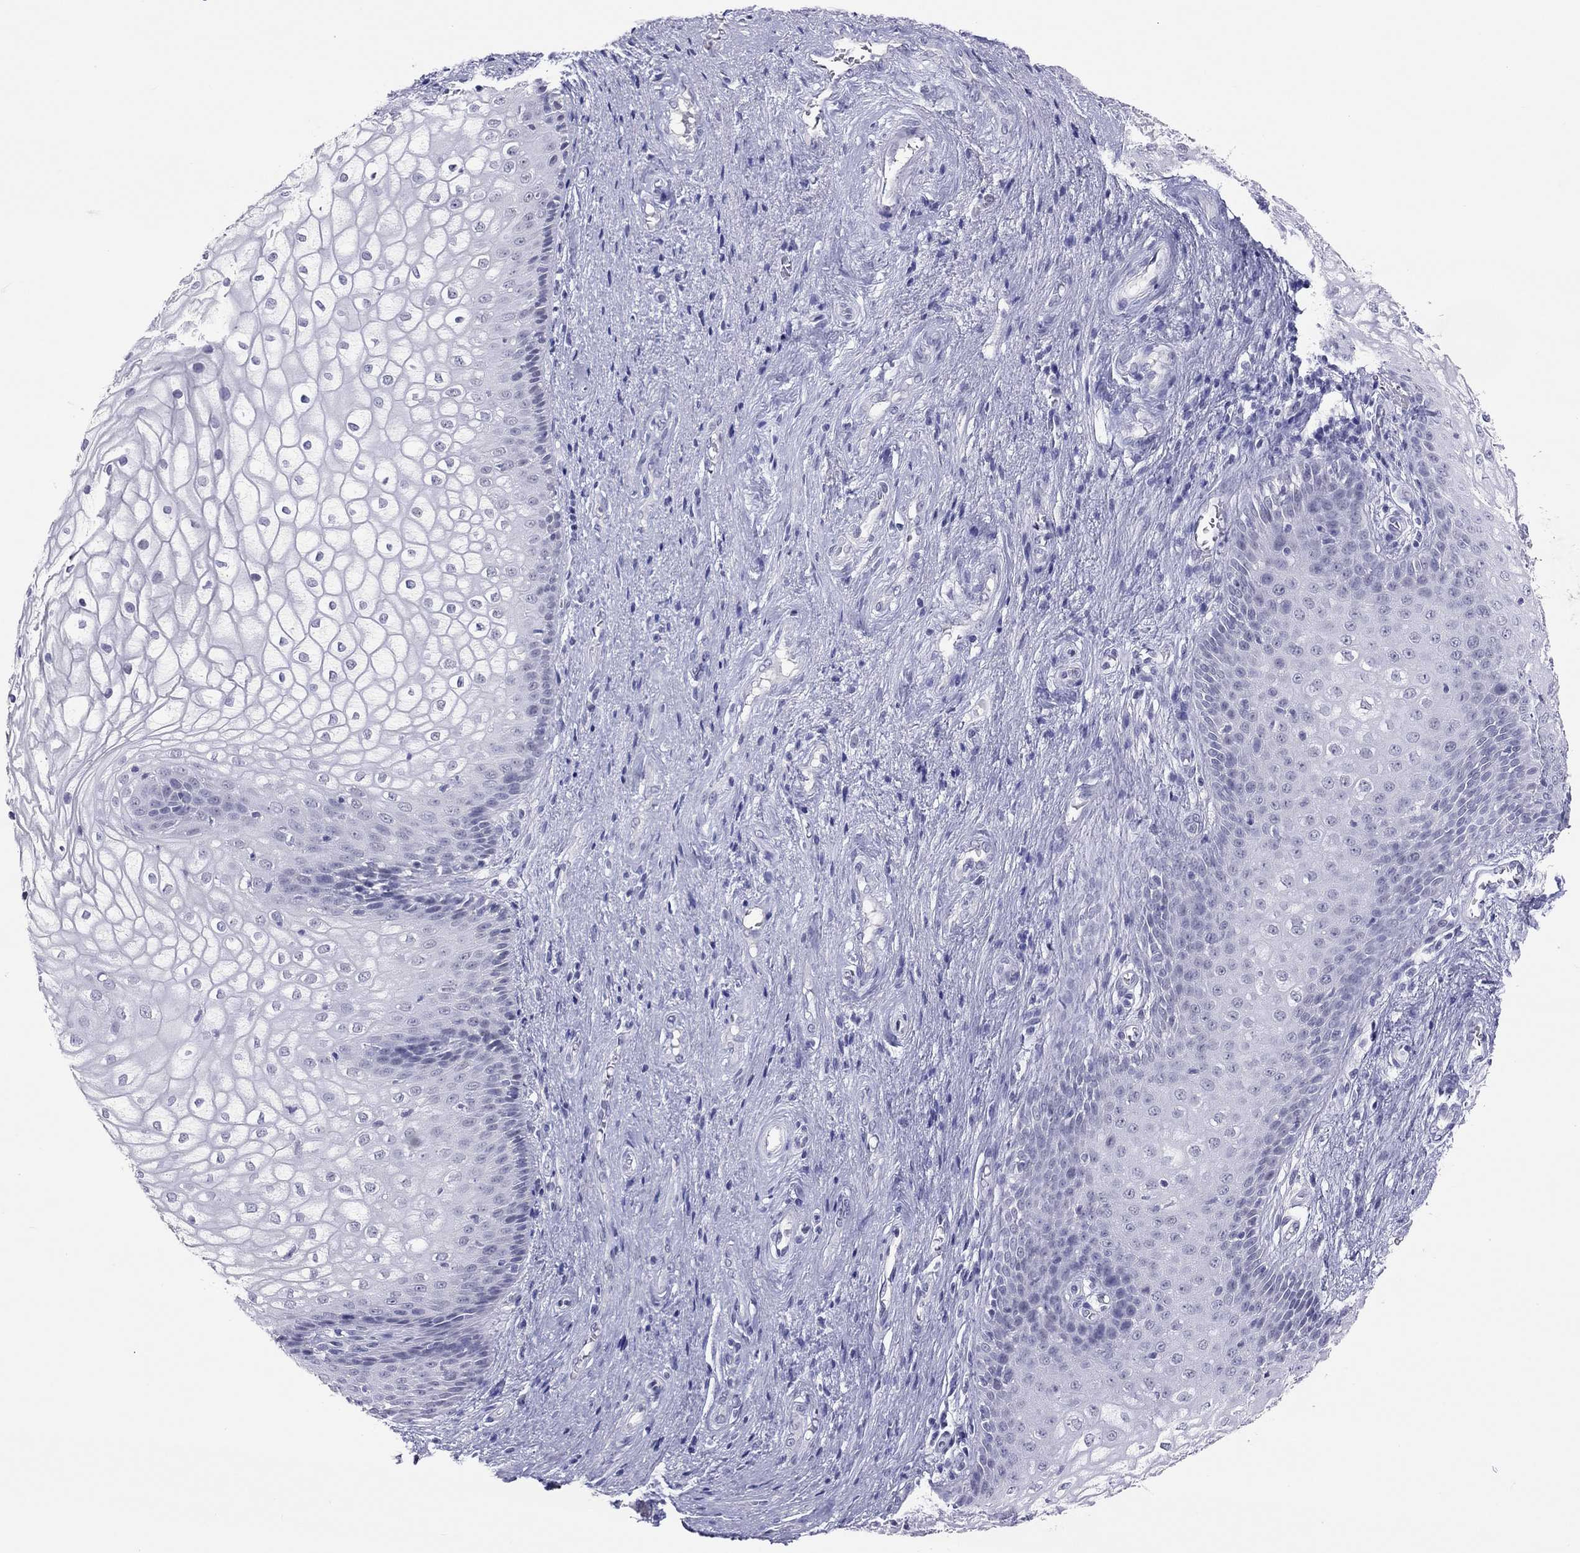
{"staining": {"intensity": "negative", "quantity": "none", "location": "none"}, "tissue": "vagina", "cell_type": "Squamous epithelial cells", "image_type": "normal", "snomed": [{"axis": "morphology", "description": "Normal tissue, NOS"}, {"axis": "topography", "description": "Vagina"}], "caption": "Squamous epithelial cells are negative for brown protein staining in benign vagina. The staining is performed using DAB (3,3'-diaminobenzidine) brown chromogen with nuclei counter-stained in using hematoxylin.", "gene": "JHY", "patient": {"sex": "female", "age": 34}}